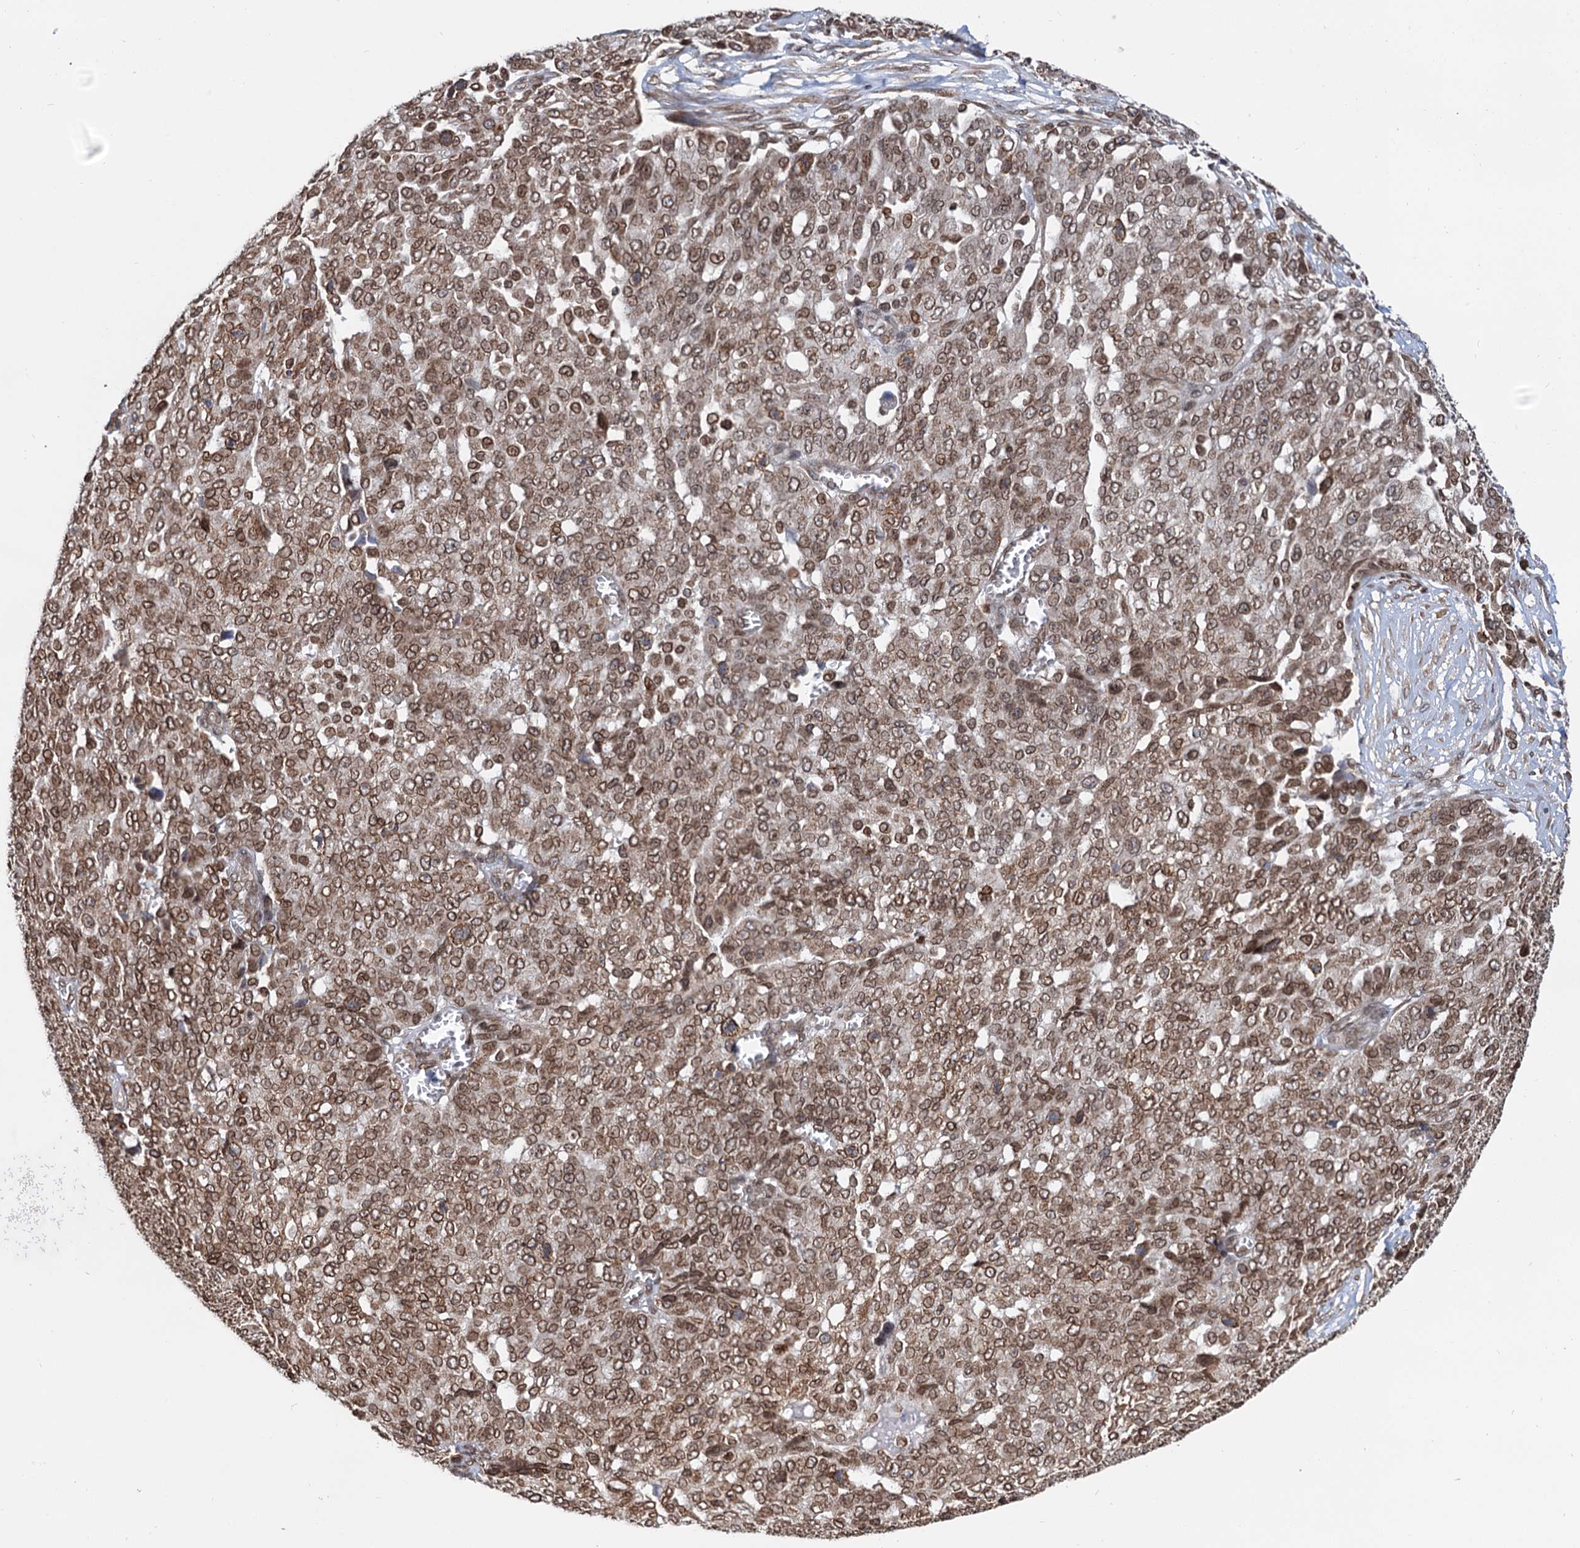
{"staining": {"intensity": "moderate", "quantity": ">75%", "location": "cytoplasmic/membranous,nuclear"}, "tissue": "ovarian cancer", "cell_type": "Tumor cells", "image_type": "cancer", "snomed": [{"axis": "morphology", "description": "Cystadenocarcinoma, serous, NOS"}, {"axis": "topography", "description": "Soft tissue"}, {"axis": "topography", "description": "Ovary"}], "caption": "Tumor cells display medium levels of moderate cytoplasmic/membranous and nuclear staining in approximately >75% of cells in human serous cystadenocarcinoma (ovarian).", "gene": "ZC3H13", "patient": {"sex": "female", "age": 57}}